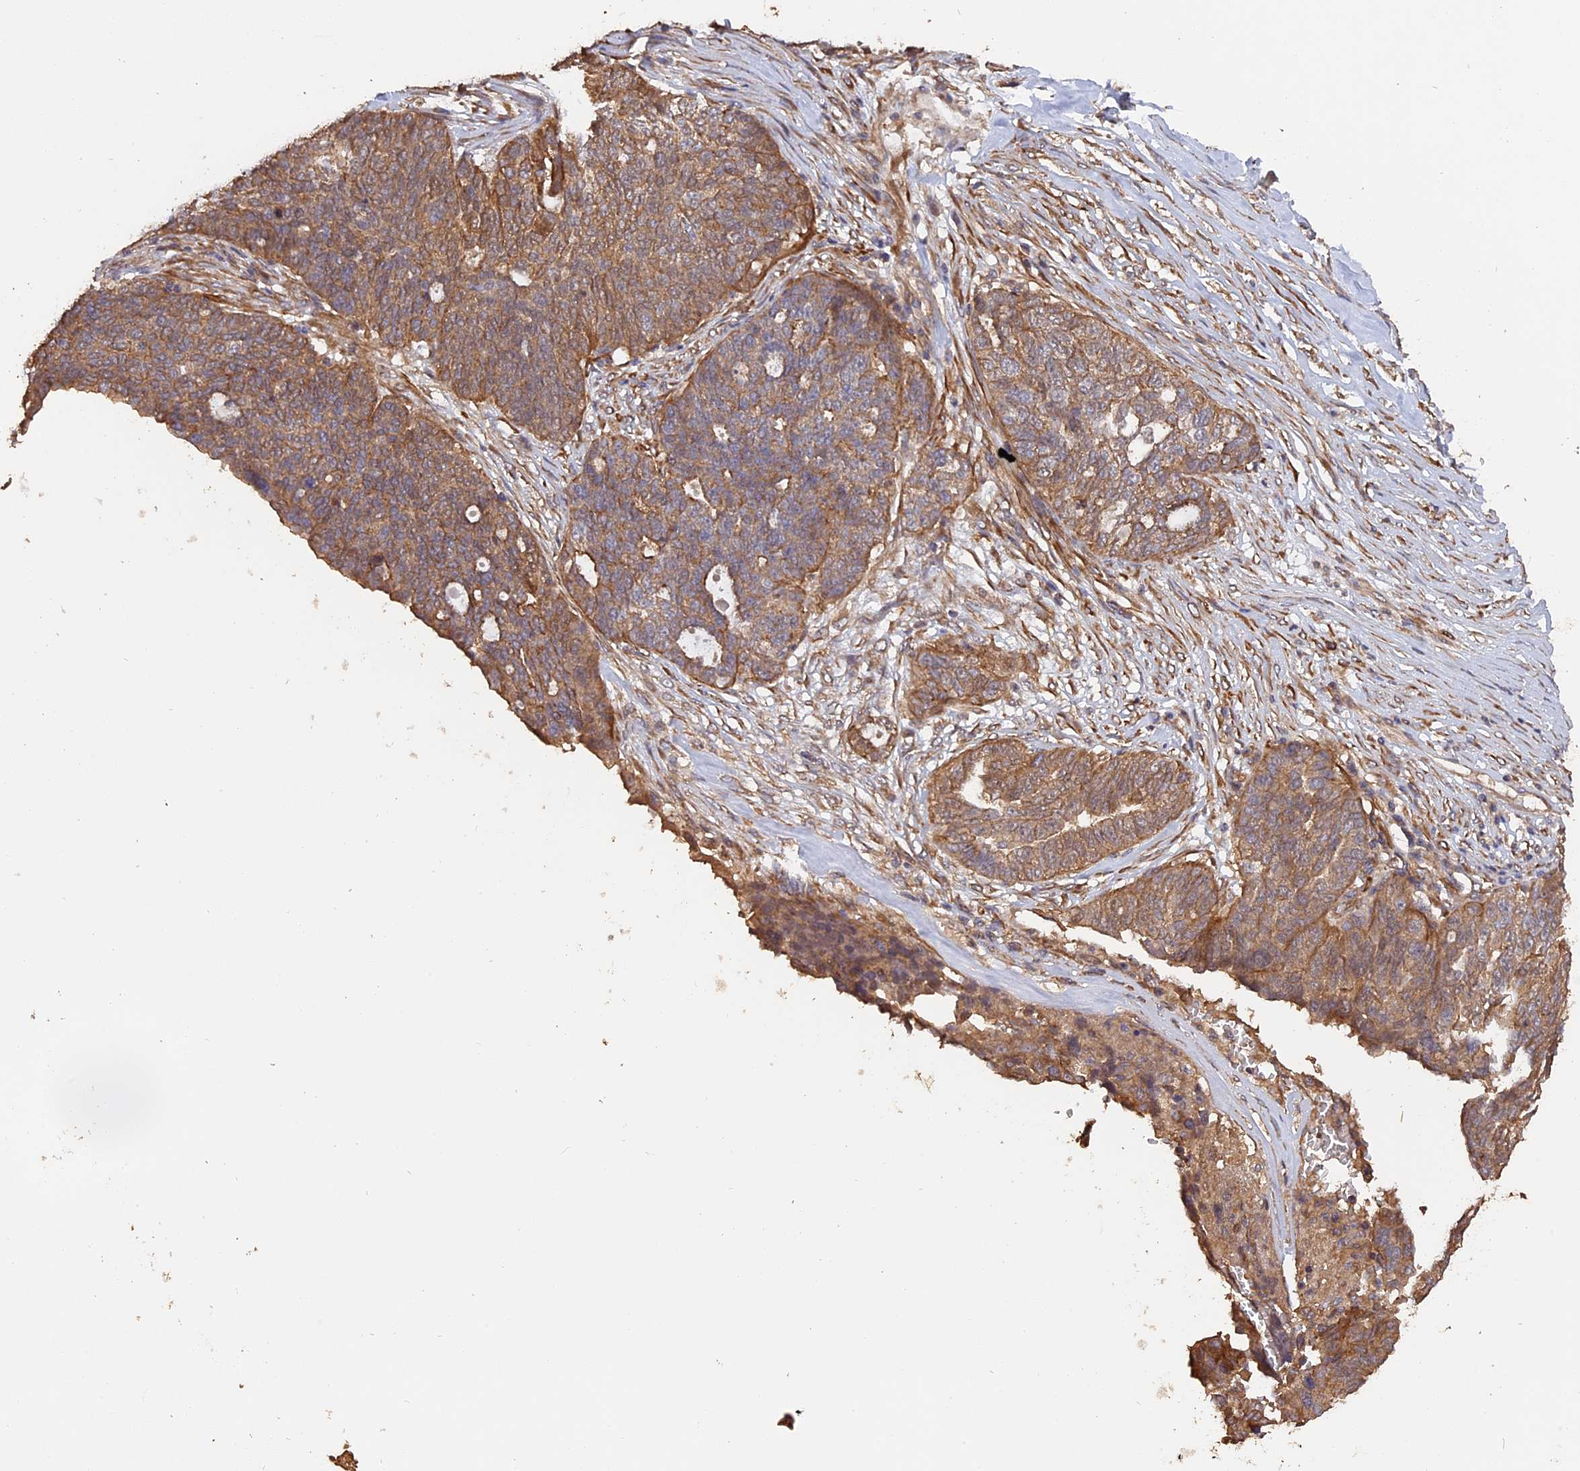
{"staining": {"intensity": "moderate", "quantity": ">75%", "location": "cytoplasmic/membranous"}, "tissue": "ovarian cancer", "cell_type": "Tumor cells", "image_type": "cancer", "snomed": [{"axis": "morphology", "description": "Cystadenocarcinoma, serous, NOS"}, {"axis": "topography", "description": "Ovary"}], "caption": "Human ovarian cancer stained for a protein (brown) shows moderate cytoplasmic/membranous positive expression in approximately >75% of tumor cells.", "gene": "RASAL1", "patient": {"sex": "female", "age": 59}}